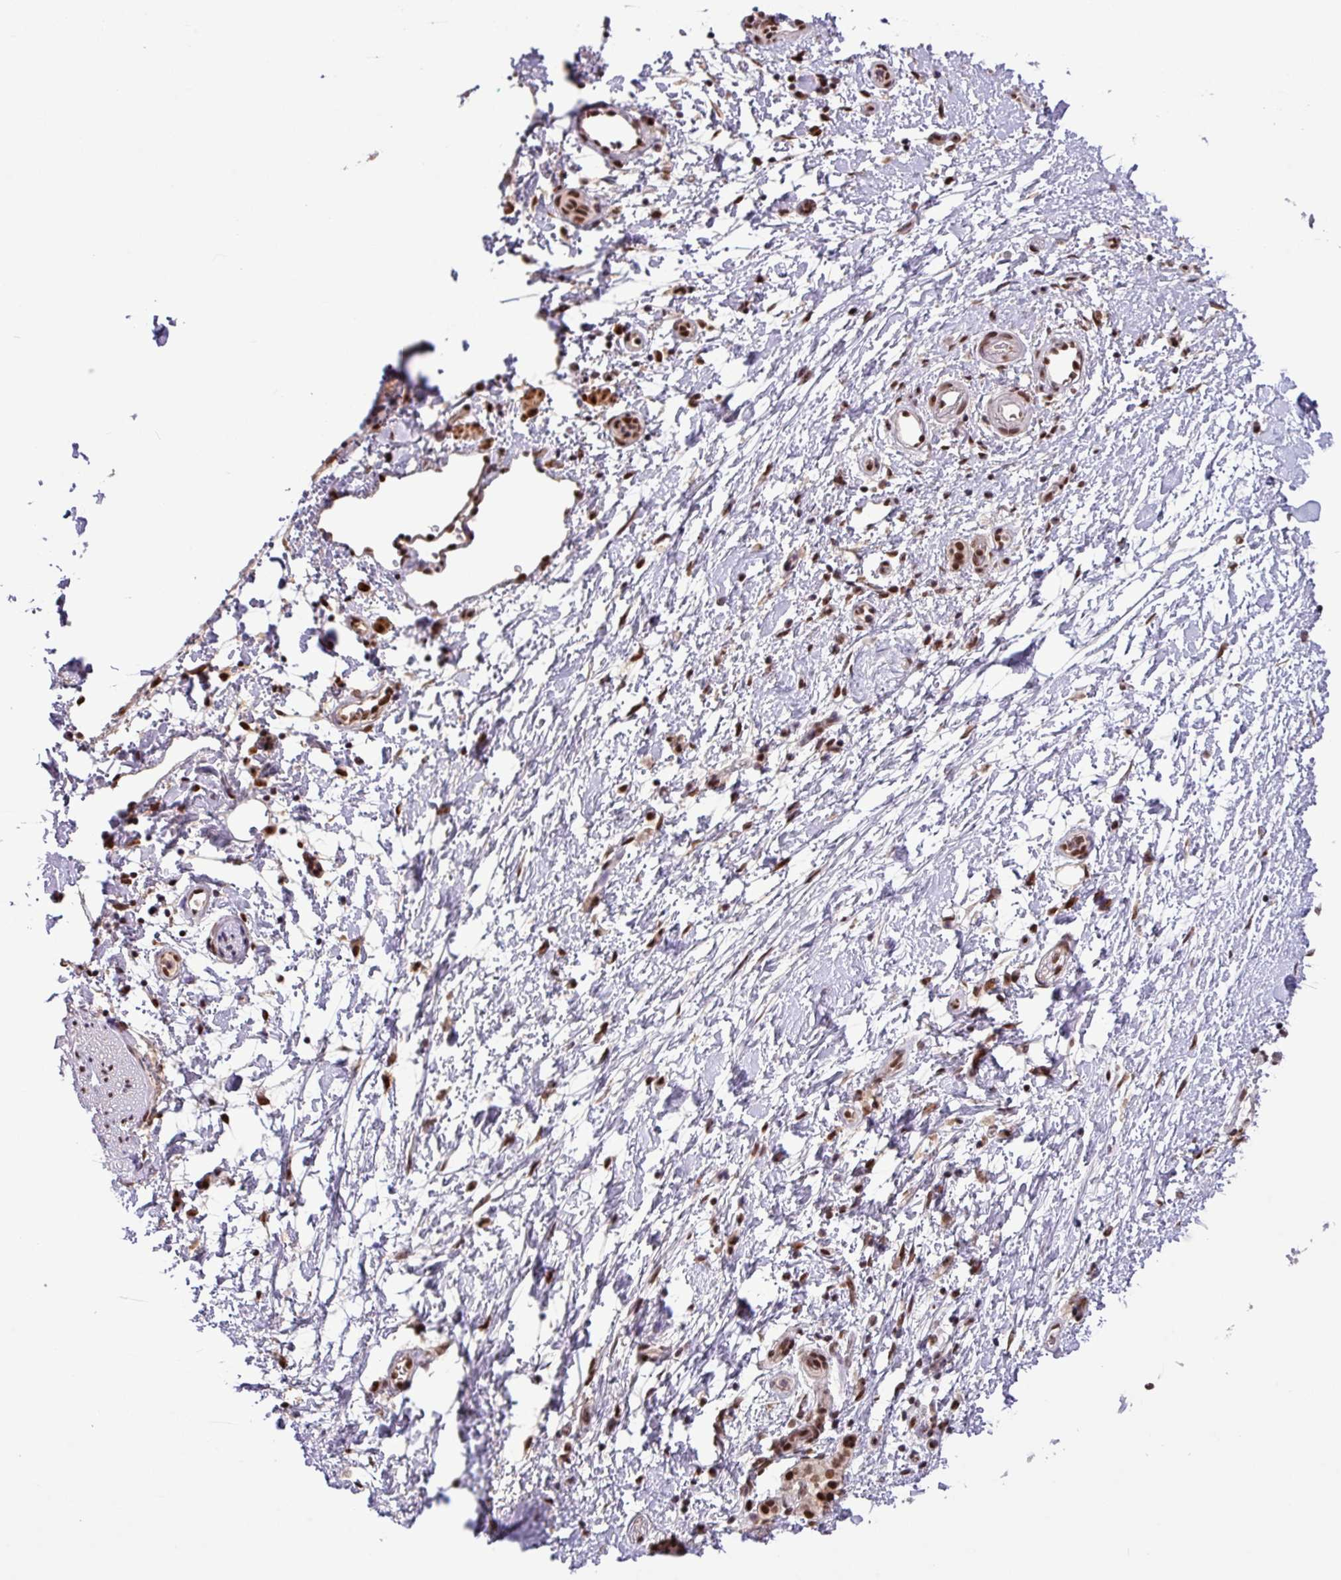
{"staining": {"intensity": "negative", "quantity": "none", "location": "none"}, "tissue": "adipose tissue", "cell_type": "Adipocytes", "image_type": "normal", "snomed": [{"axis": "morphology", "description": "Normal tissue, NOS"}, {"axis": "morphology", "description": "Adenocarcinoma, NOS"}, {"axis": "topography", "description": "Pancreas"}, {"axis": "topography", "description": "Peripheral nerve tissue"}], "caption": "The histopathology image displays no significant positivity in adipocytes of adipose tissue.", "gene": "SRSF2", "patient": {"sex": "female", "age": 77}}